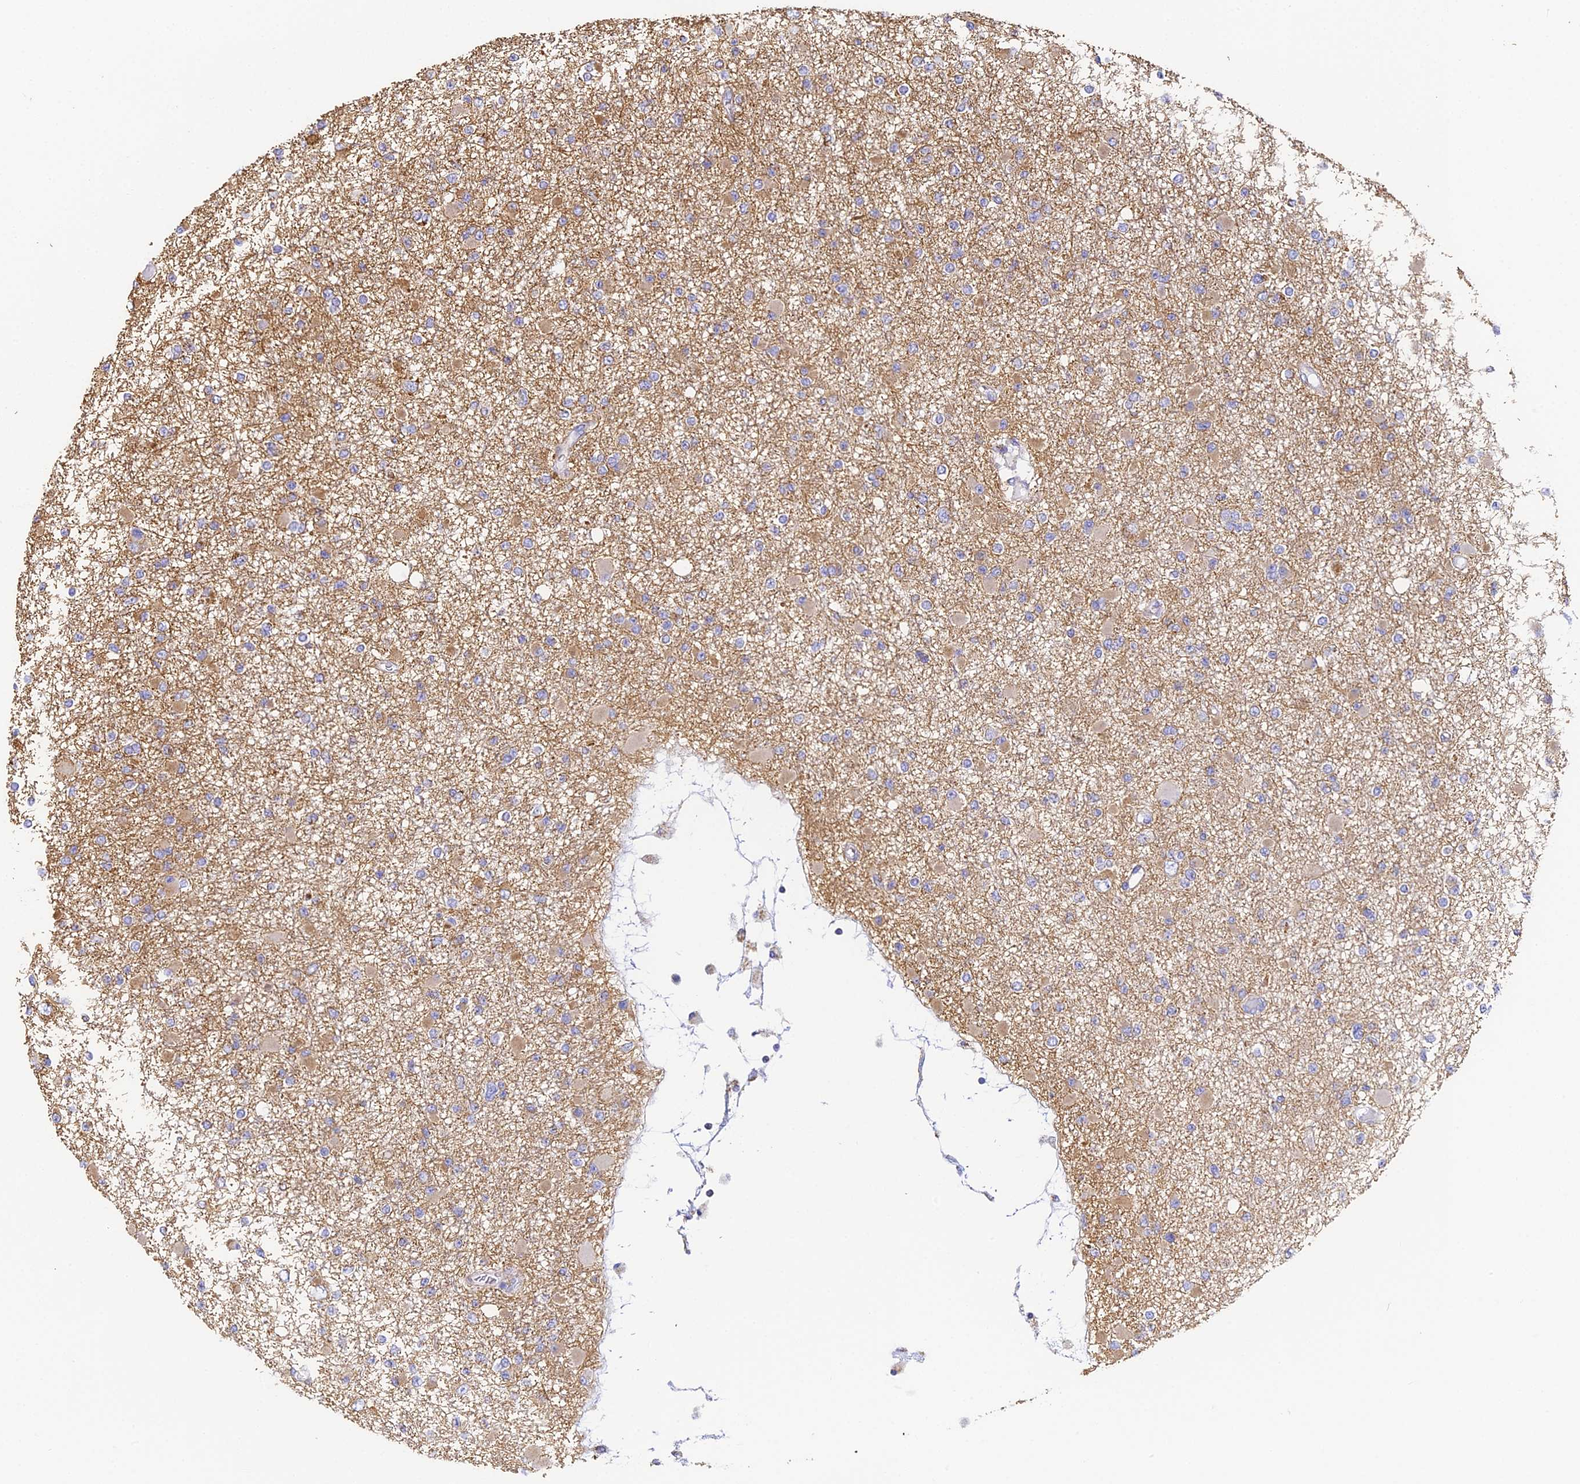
{"staining": {"intensity": "weak", "quantity": "<25%", "location": "cytoplasmic/membranous"}, "tissue": "glioma", "cell_type": "Tumor cells", "image_type": "cancer", "snomed": [{"axis": "morphology", "description": "Glioma, malignant, Low grade"}, {"axis": "topography", "description": "Brain"}], "caption": "A micrograph of human malignant glioma (low-grade) is negative for staining in tumor cells.", "gene": "COX6C", "patient": {"sex": "female", "age": 22}}